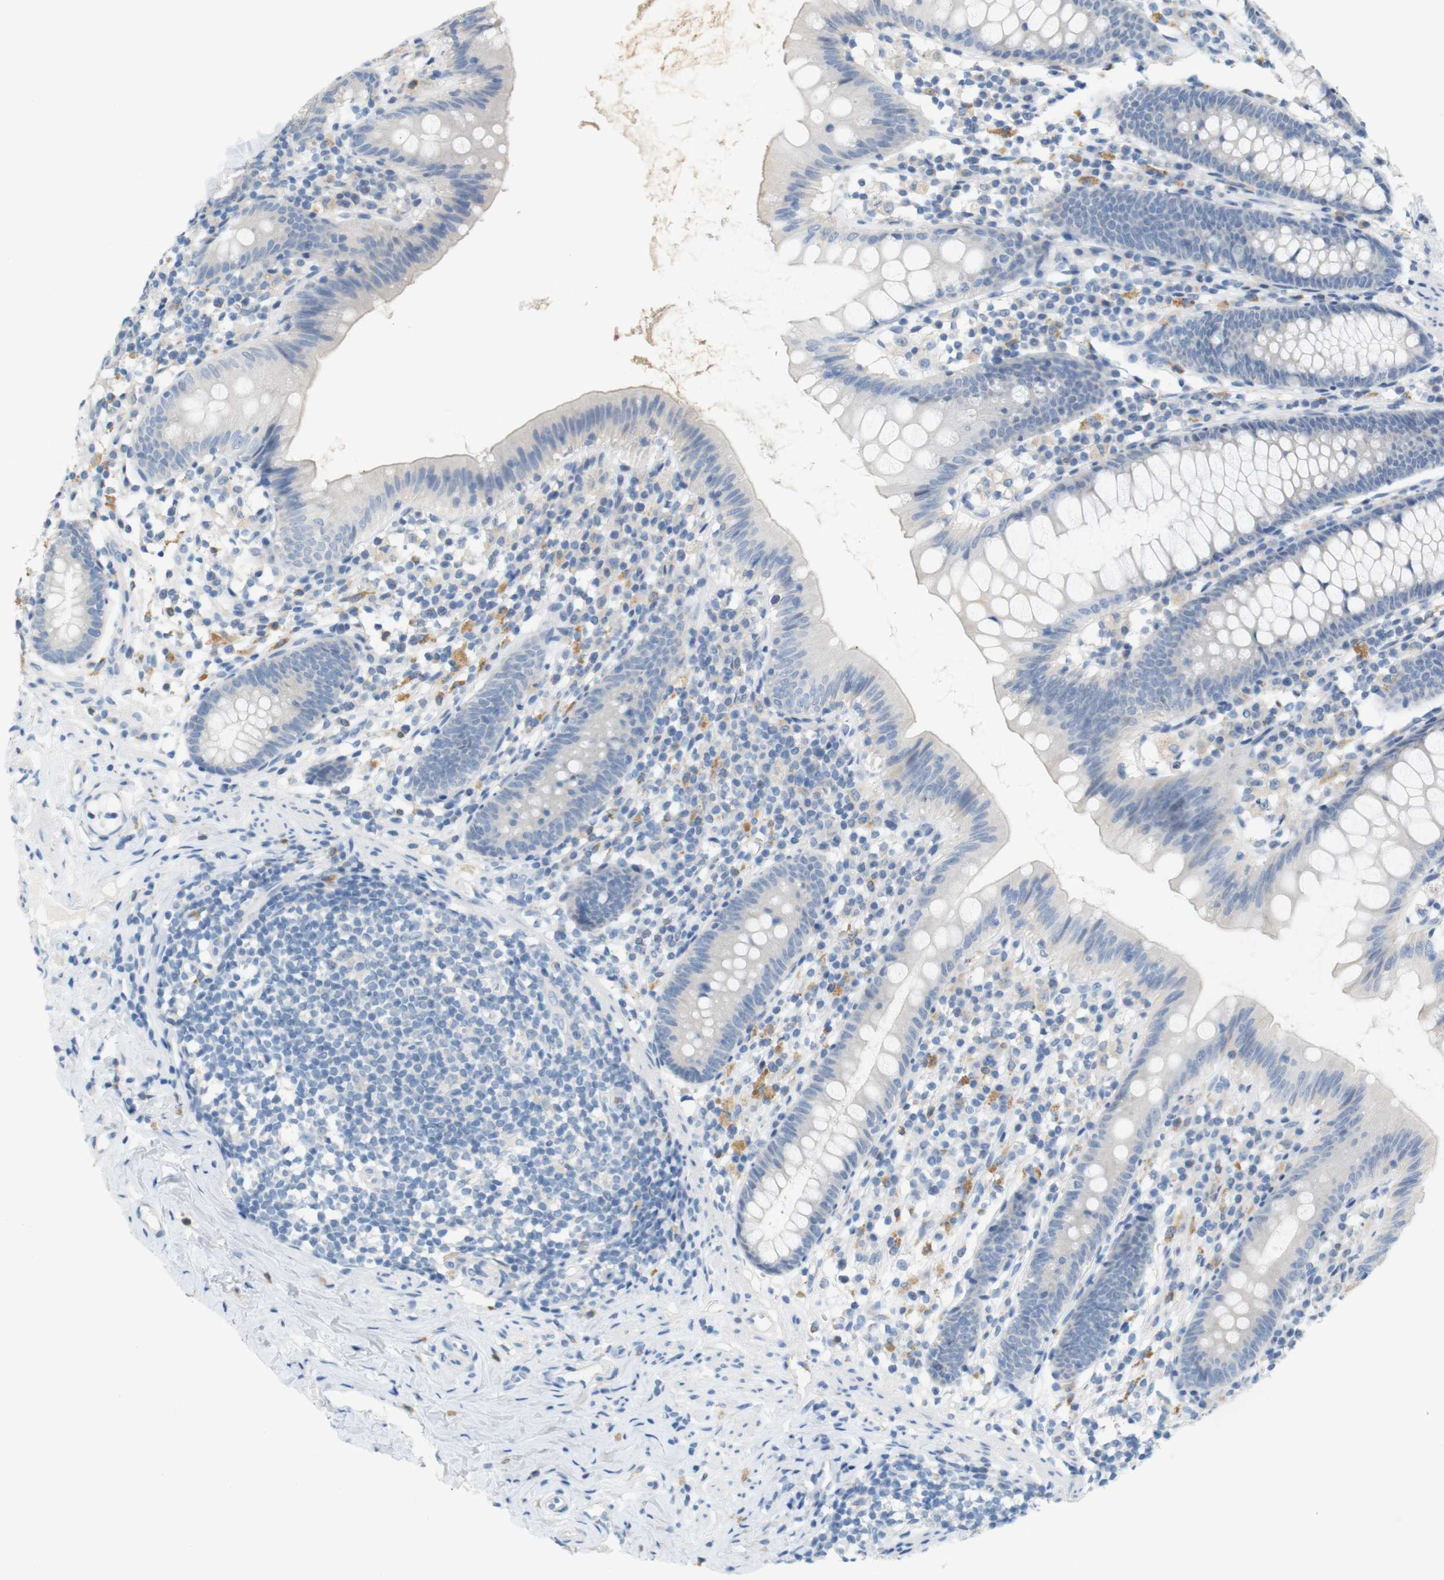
{"staining": {"intensity": "negative", "quantity": "none", "location": "none"}, "tissue": "appendix", "cell_type": "Glandular cells", "image_type": "normal", "snomed": [{"axis": "morphology", "description": "Normal tissue, NOS"}, {"axis": "topography", "description": "Appendix"}], "caption": "DAB (3,3'-diaminobenzidine) immunohistochemical staining of normal human appendix shows no significant staining in glandular cells.", "gene": "LRRK2", "patient": {"sex": "male", "age": 52}}